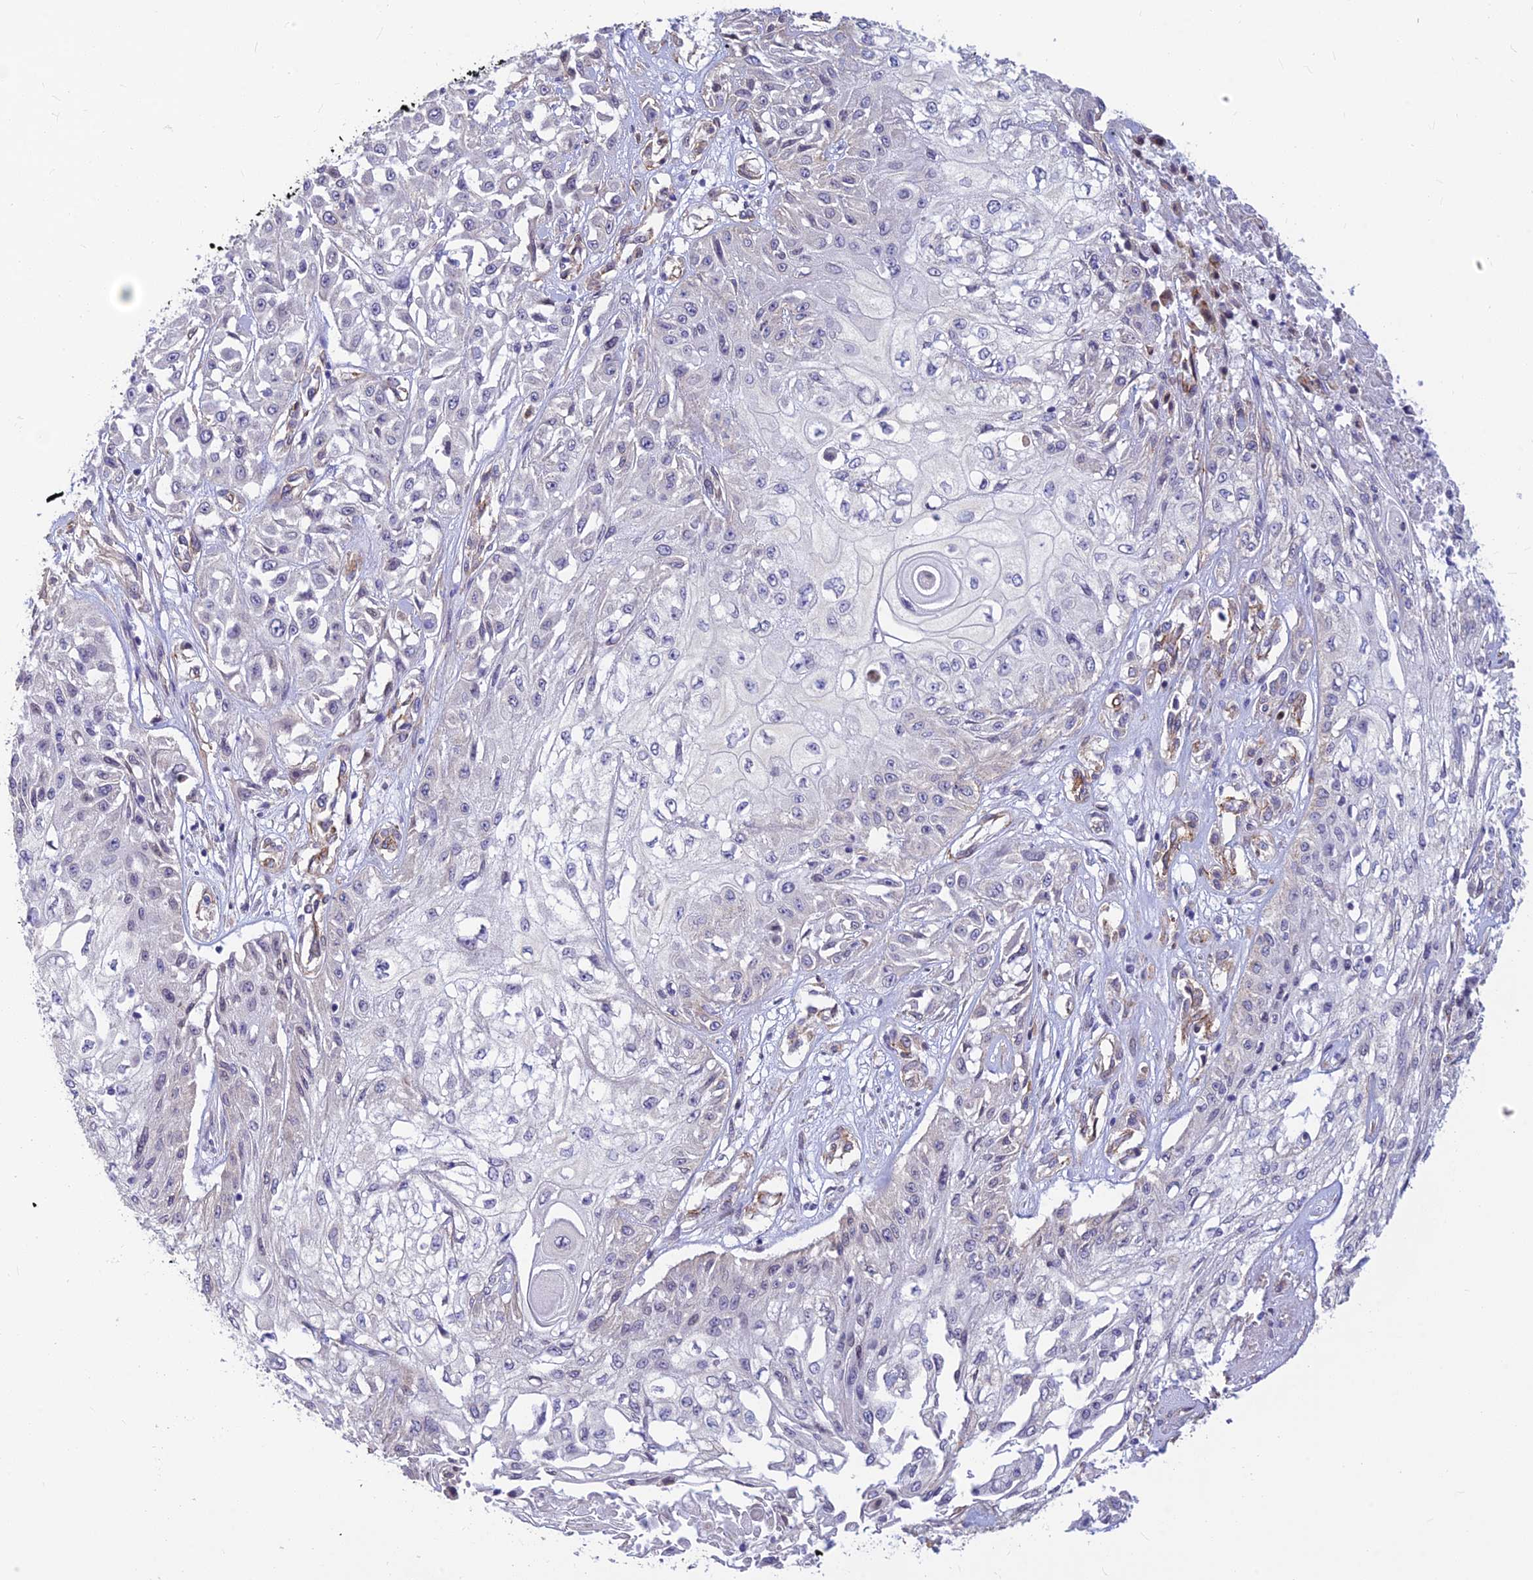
{"staining": {"intensity": "negative", "quantity": "none", "location": "none"}, "tissue": "skin cancer", "cell_type": "Tumor cells", "image_type": "cancer", "snomed": [{"axis": "morphology", "description": "Squamous cell carcinoma, NOS"}, {"axis": "morphology", "description": "Squamous cell carcinoma, metastatic, NOS"}, {"axis": "topography", "description": "Skin"}, {"axis": "topography", "description": "Lymph node"}], "caption": "Immunohistochemistry photomicrograph of neoplastic tissue: human metastatic squamous cell carcinoma (skin) stained with DAB exhibits no significant protein expression in tumor cells.", "gene": "ALDH1L2", "patient": {"sex": "male", "age": 75}}